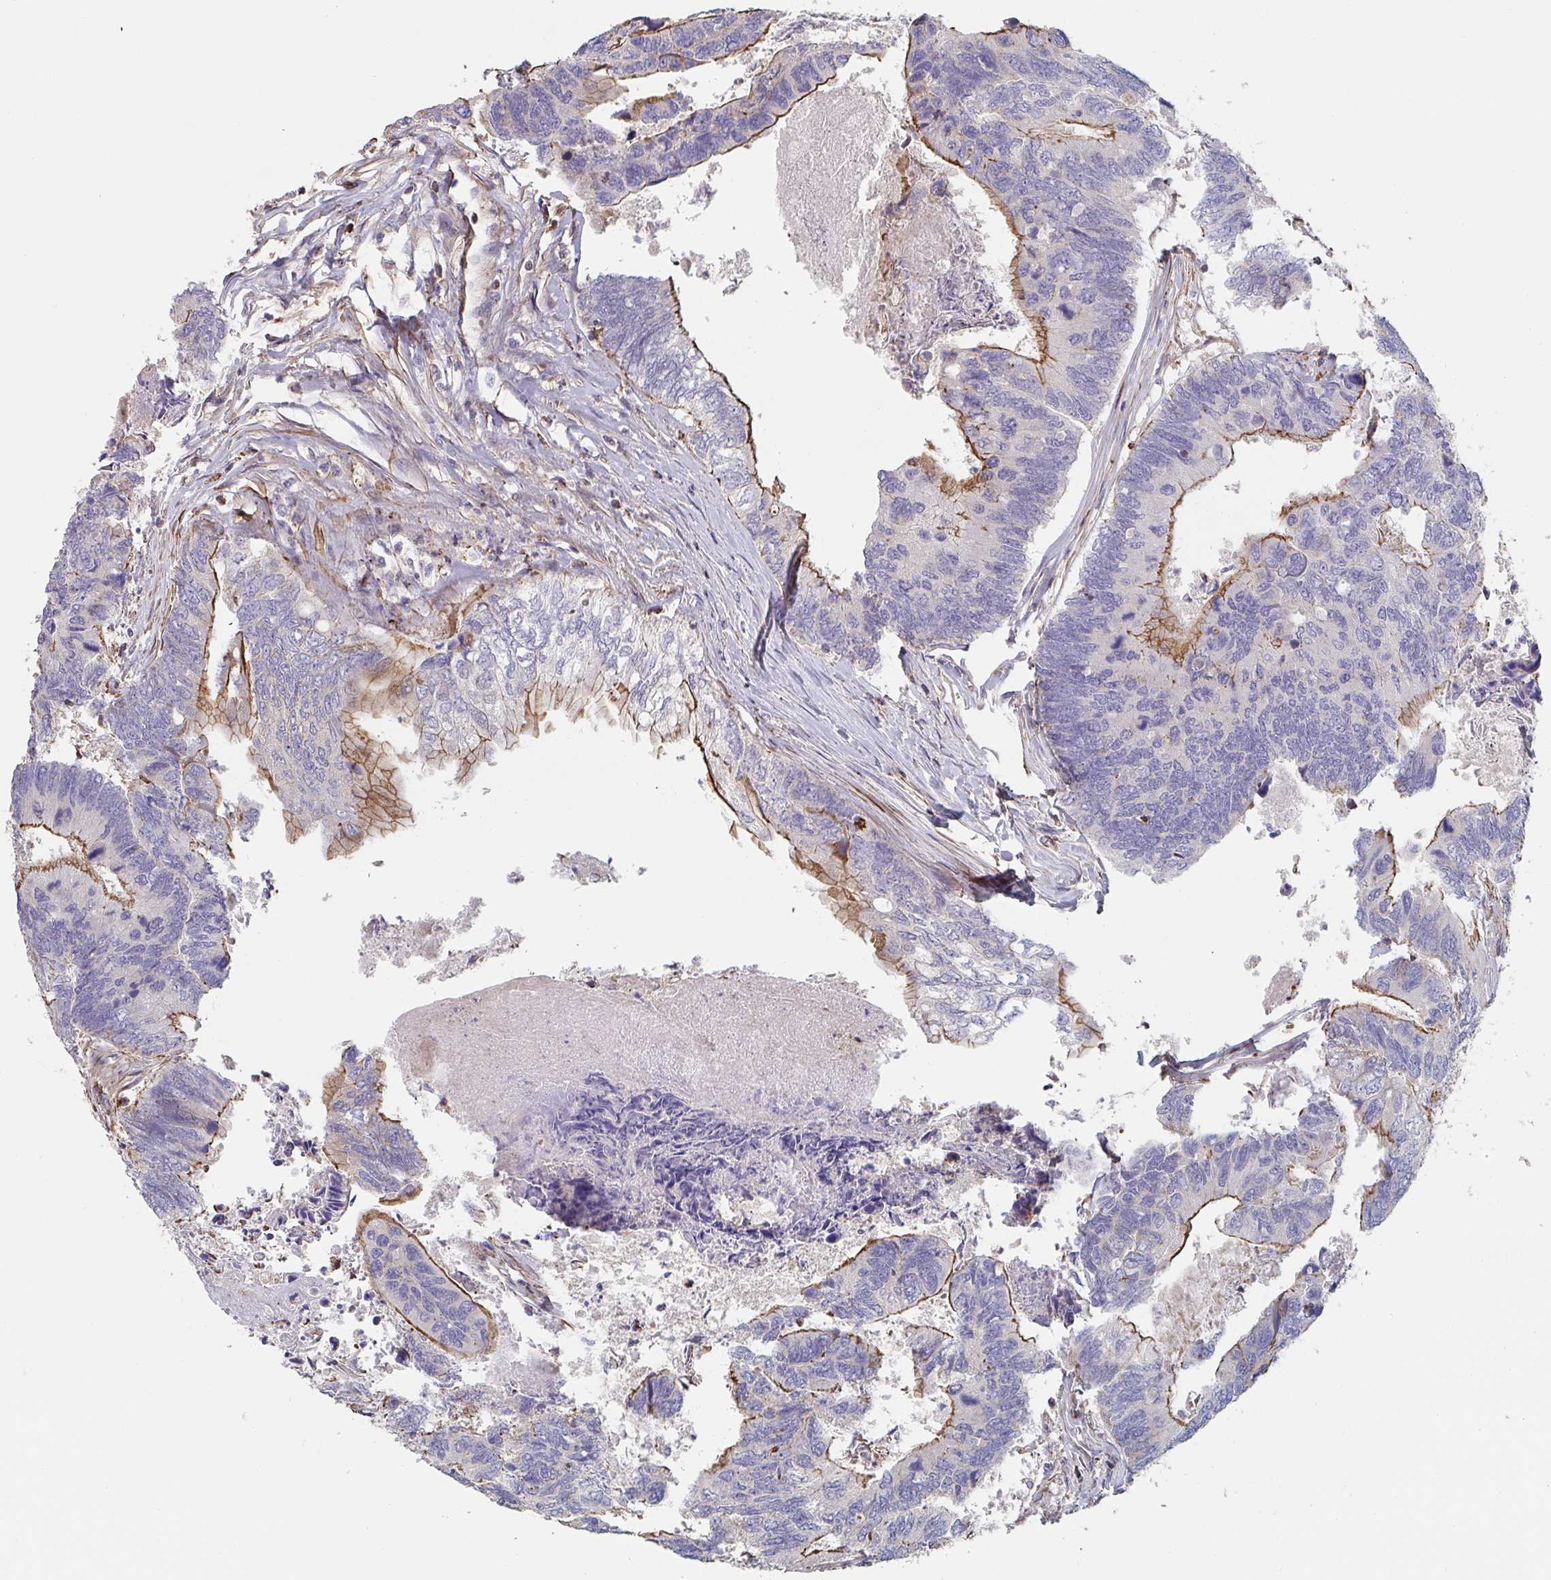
{"staining": {"intensity": "moderate", "quantity": "25%-75%", "location": "cytoplasmic/membranous"}, "tissue": "colorectal cancer", "cell_type": "Tumor cells", "image_type": "cancer", "snomed": [{"axis": "morphology", "description": "Adenocarcinoma, NOS"}, {"axis": "topography", "description": "Colon"}], "caption": "An image showing moderate cytoplasmic/membranous expression in about 25%-75% of tumor cells in colorectal cancer, as visualized by brown immunohistochemical staining.", "gene": "FZD2", "patient": {"sex": "female", "age": 67}}